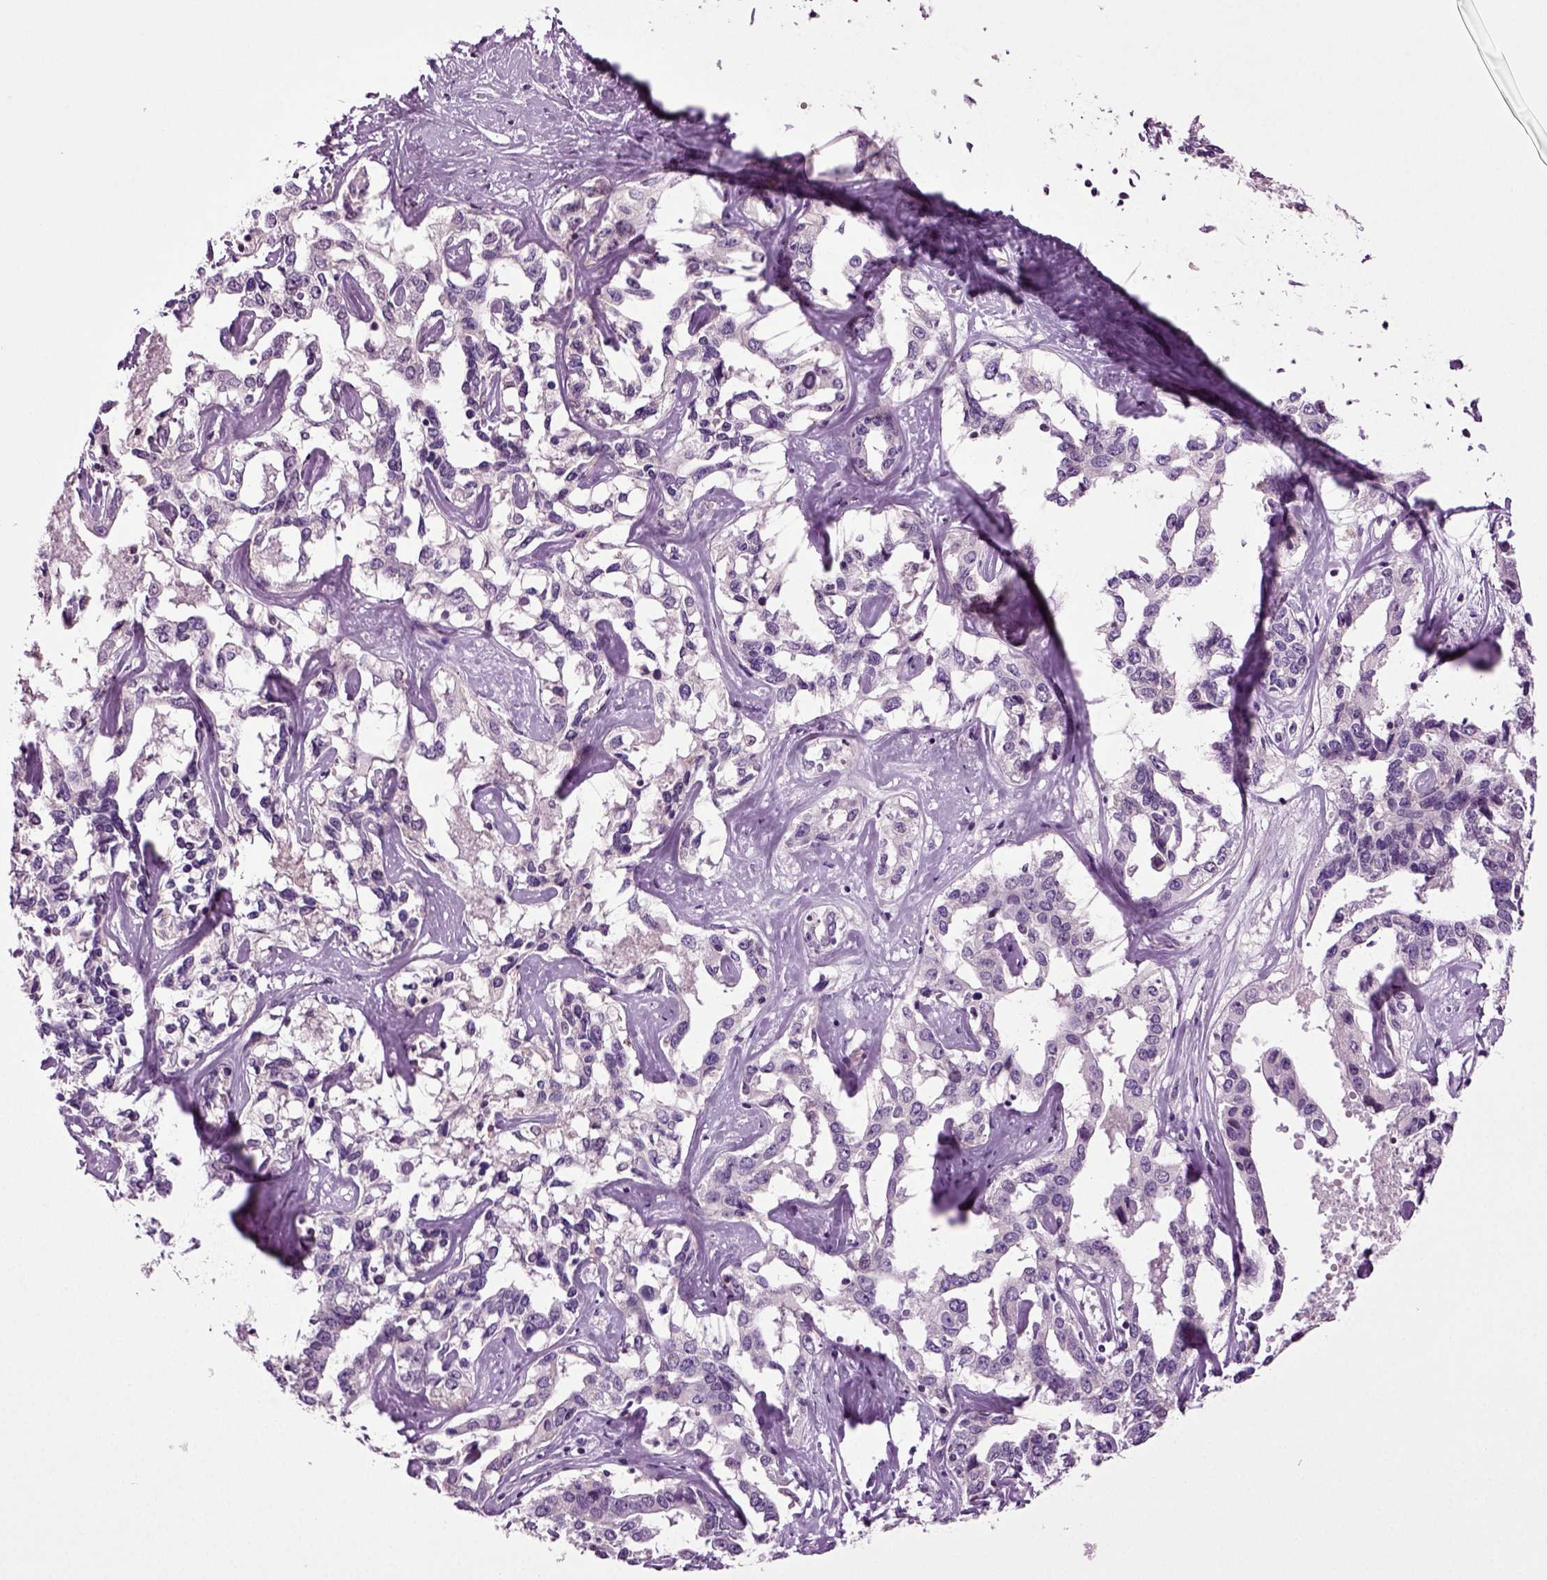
{"staining": {"intensity": "negative", "quantity": "none", "location": "none"}, "tissue": "liver cancer", "cell_type": "Tumor cells", "image_type": "cancer", "snomed": [{"axis": "morphology", "description": "Cholangiocarcinoma"}, {"axis": "topography", "description": "Liver"}], "caption": "Immunohistochemistry (IHC) of human cholangiocarcinoma (liver) reveals no staining in tumor cells. (DAB (3,3'-diaminobenzidine) immunohistochemistry (IHC), high magnification).", "gene": "FGF11", "patient": {"sex": "male", "age": 59}}